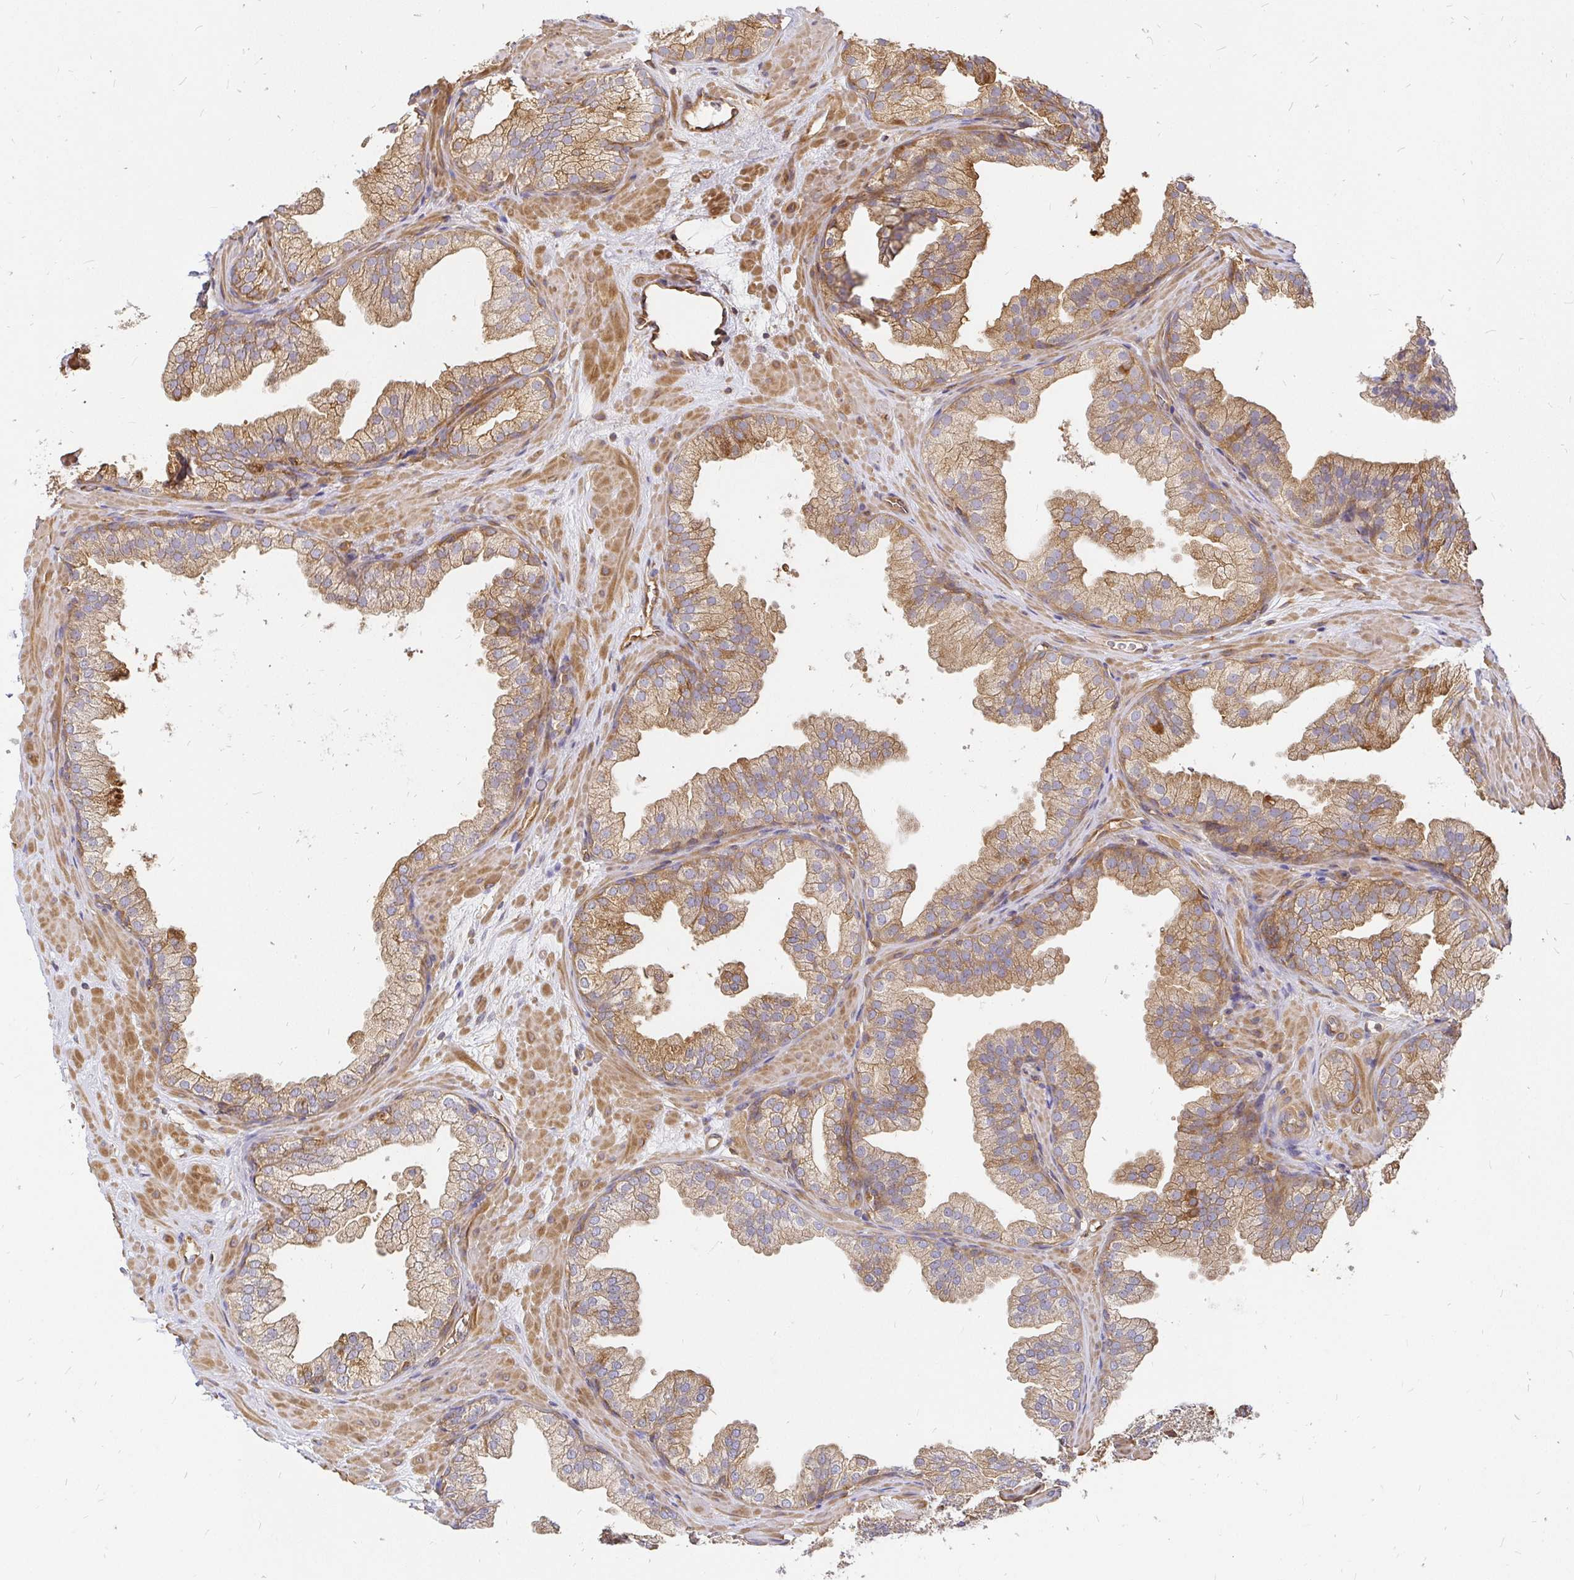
{"staining": {"intensity": "moderate", "quantity": "25%-75%", "location": "cytoplasmic/membranous"}, "tissue": "prostate", "cell_type": "Glandular cells", "image_type": "normal", "snomed": [{"axis": "morphology", "description": "Normal tissue, NOS"}, {"axis": "topography", "description": "Prostate"}], "caption": "An immunohistochemistry photomicrograph of normal tissue is shown. Protein staining in brown shows moderate cytoplasmic/membranous positivity in prostate within glandular cells.", "gene": "KIF5B", "patient": {"sex": "male", "age": 37}}